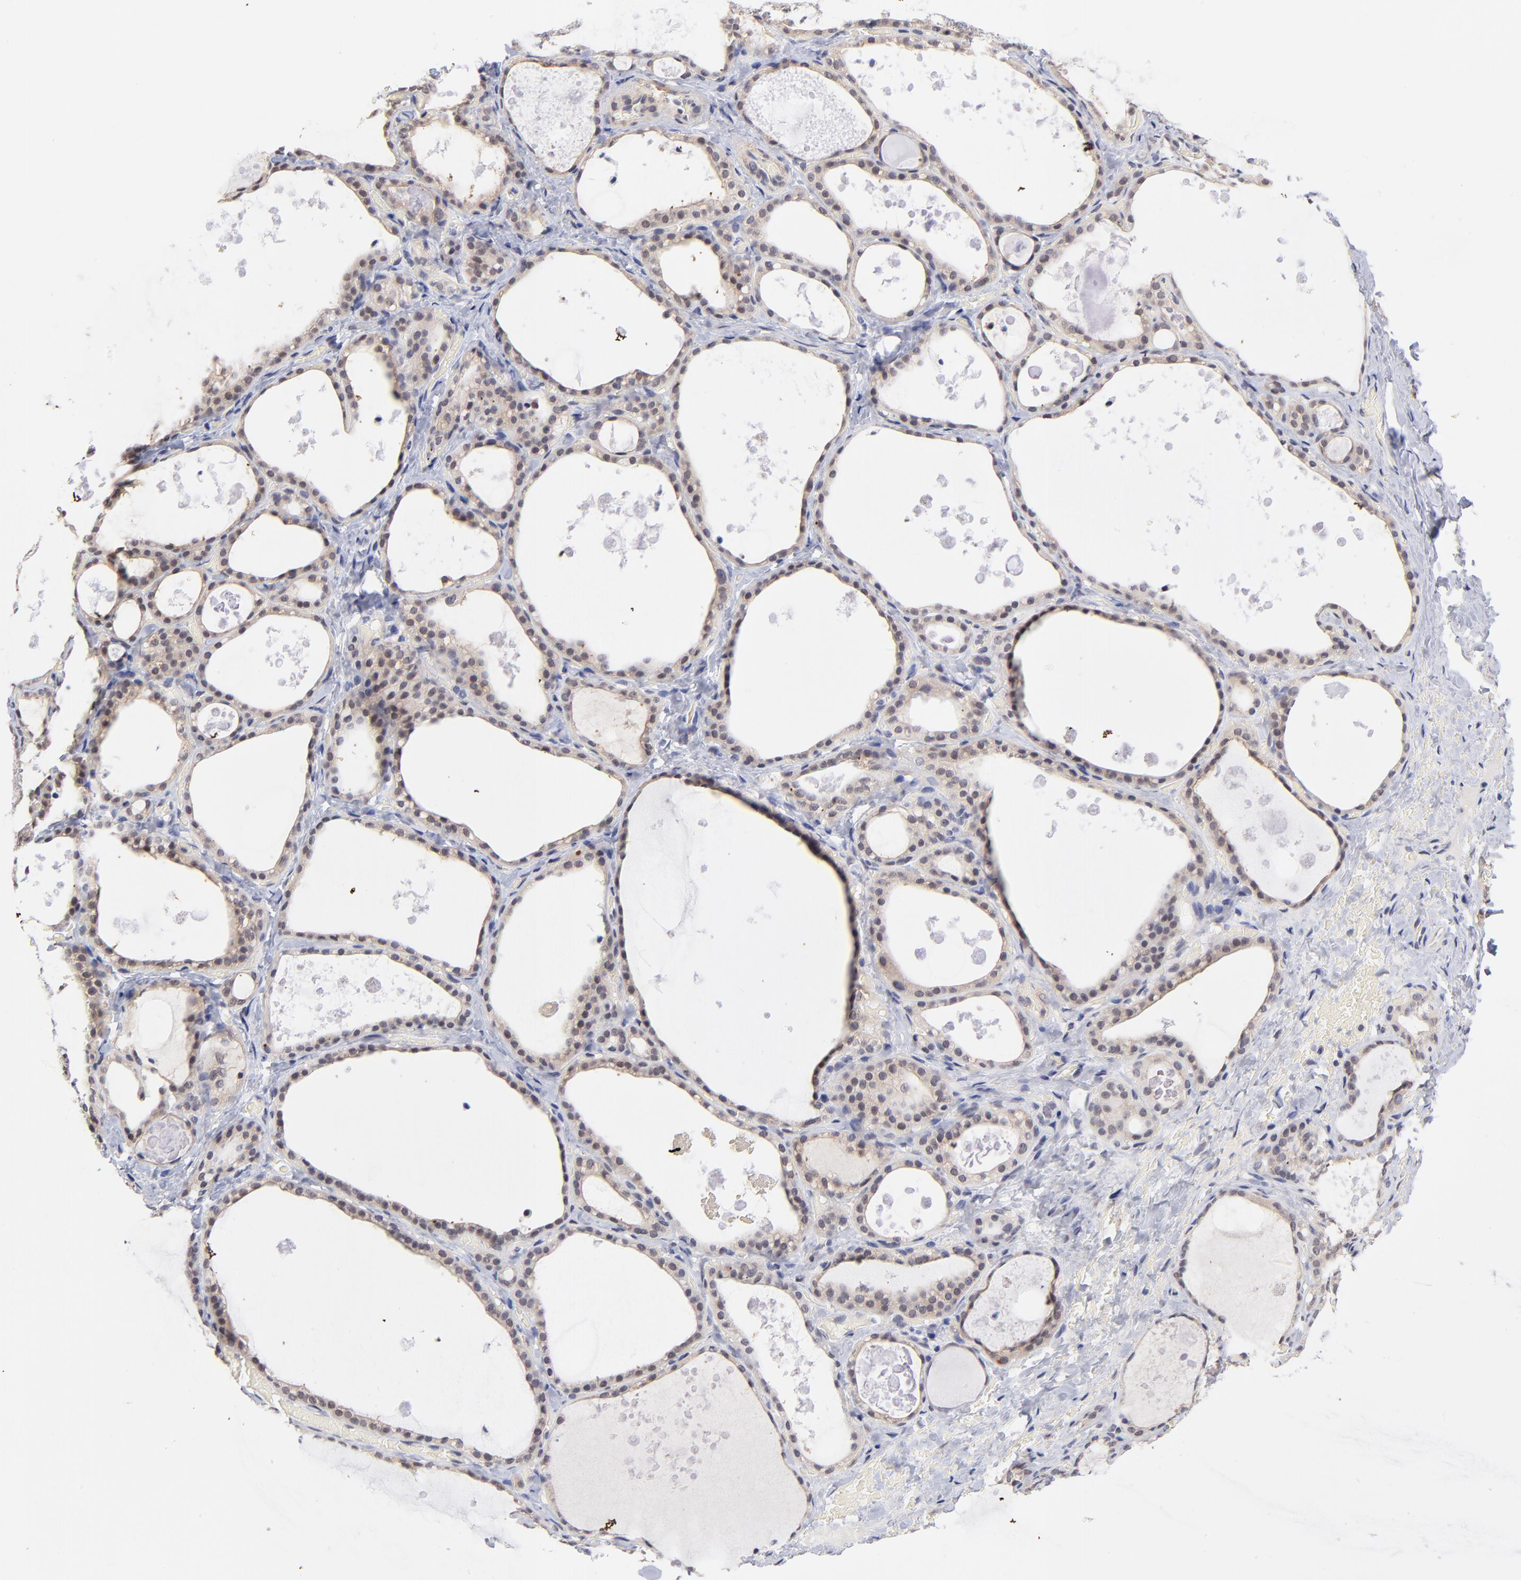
{"staining": {"intensity": "weak", "quantity": ">75%", "location": "cytoplasmic/membranous"}, "tissue": "thyroid gland", "cell_type": "Glandular cells", "image_type": "normal", "snomed": [{"axis": "morphology", "description": "Normal tissue, NOS"}, {"axis": "topography", "description": "Thyroid gland"}], "caption": "The photomicrograph shows staining of unremarkable thyroid gland, revealing weak cytoplasmic/membranous protein staining (brown color) within glandular cells. The staining was performed using DAB to visualize the protein expression in brown, while the nuclei were stained in blue with hematoxylin (Magnification: 20x).", "gene": "UBE2E2", "patient": {"sex": "male", "age": 61}}